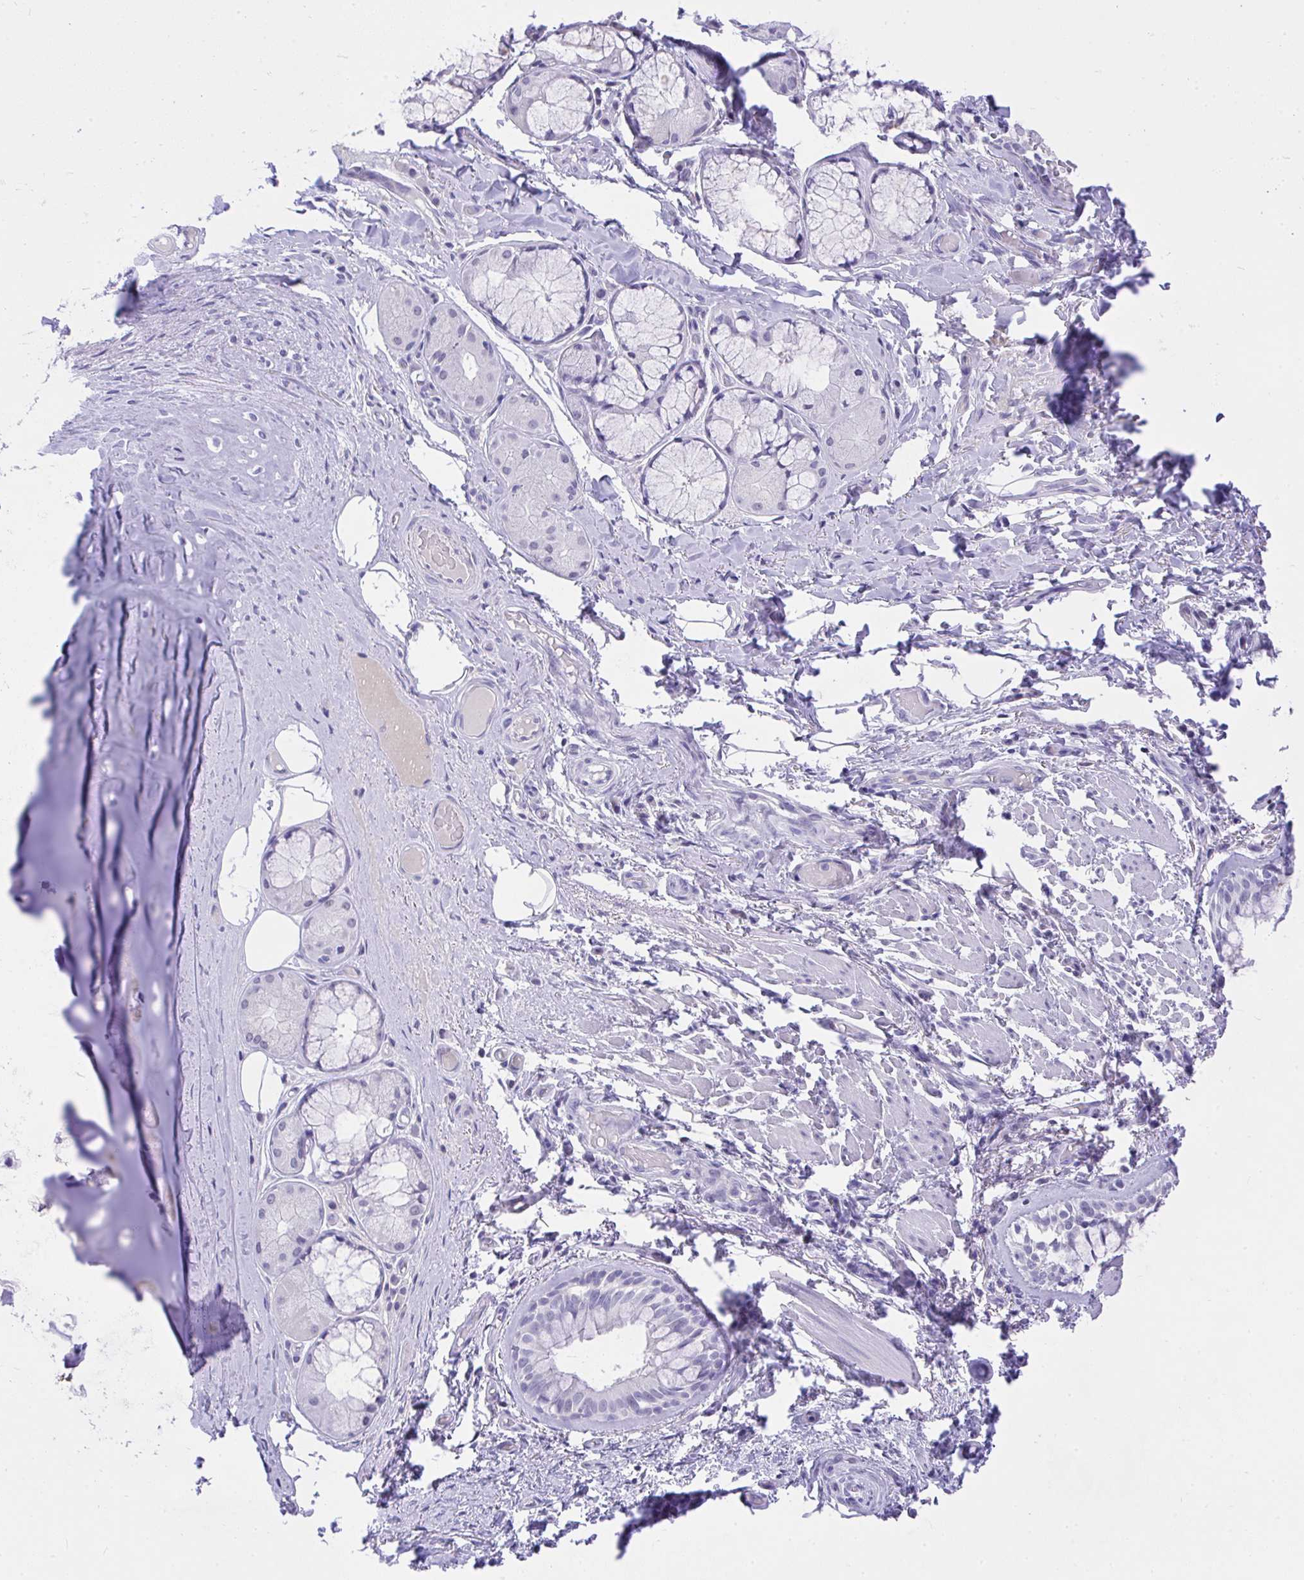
{"staining": {"intensity": "negative", "quantity": "none", "location": "none"}, "tissue": "adipose tissue", "cell_type": "Adipocytes", "image_type": "normal", "snomed": [{"axis": "morphology", "description": "Normal tissue, NOS"}, {"axis": "topography", "description": "Cartilage tissue"}, {"axis": "topography", "description": "Bronchus"}], "caption": "IHC photomicrograph of benign adipose tissue: adipose tissue stained with DAB displays no significant protein staining in adipocytes.", "gene": "MS4A12", "patient": {"sex": "male", "age": 64}}